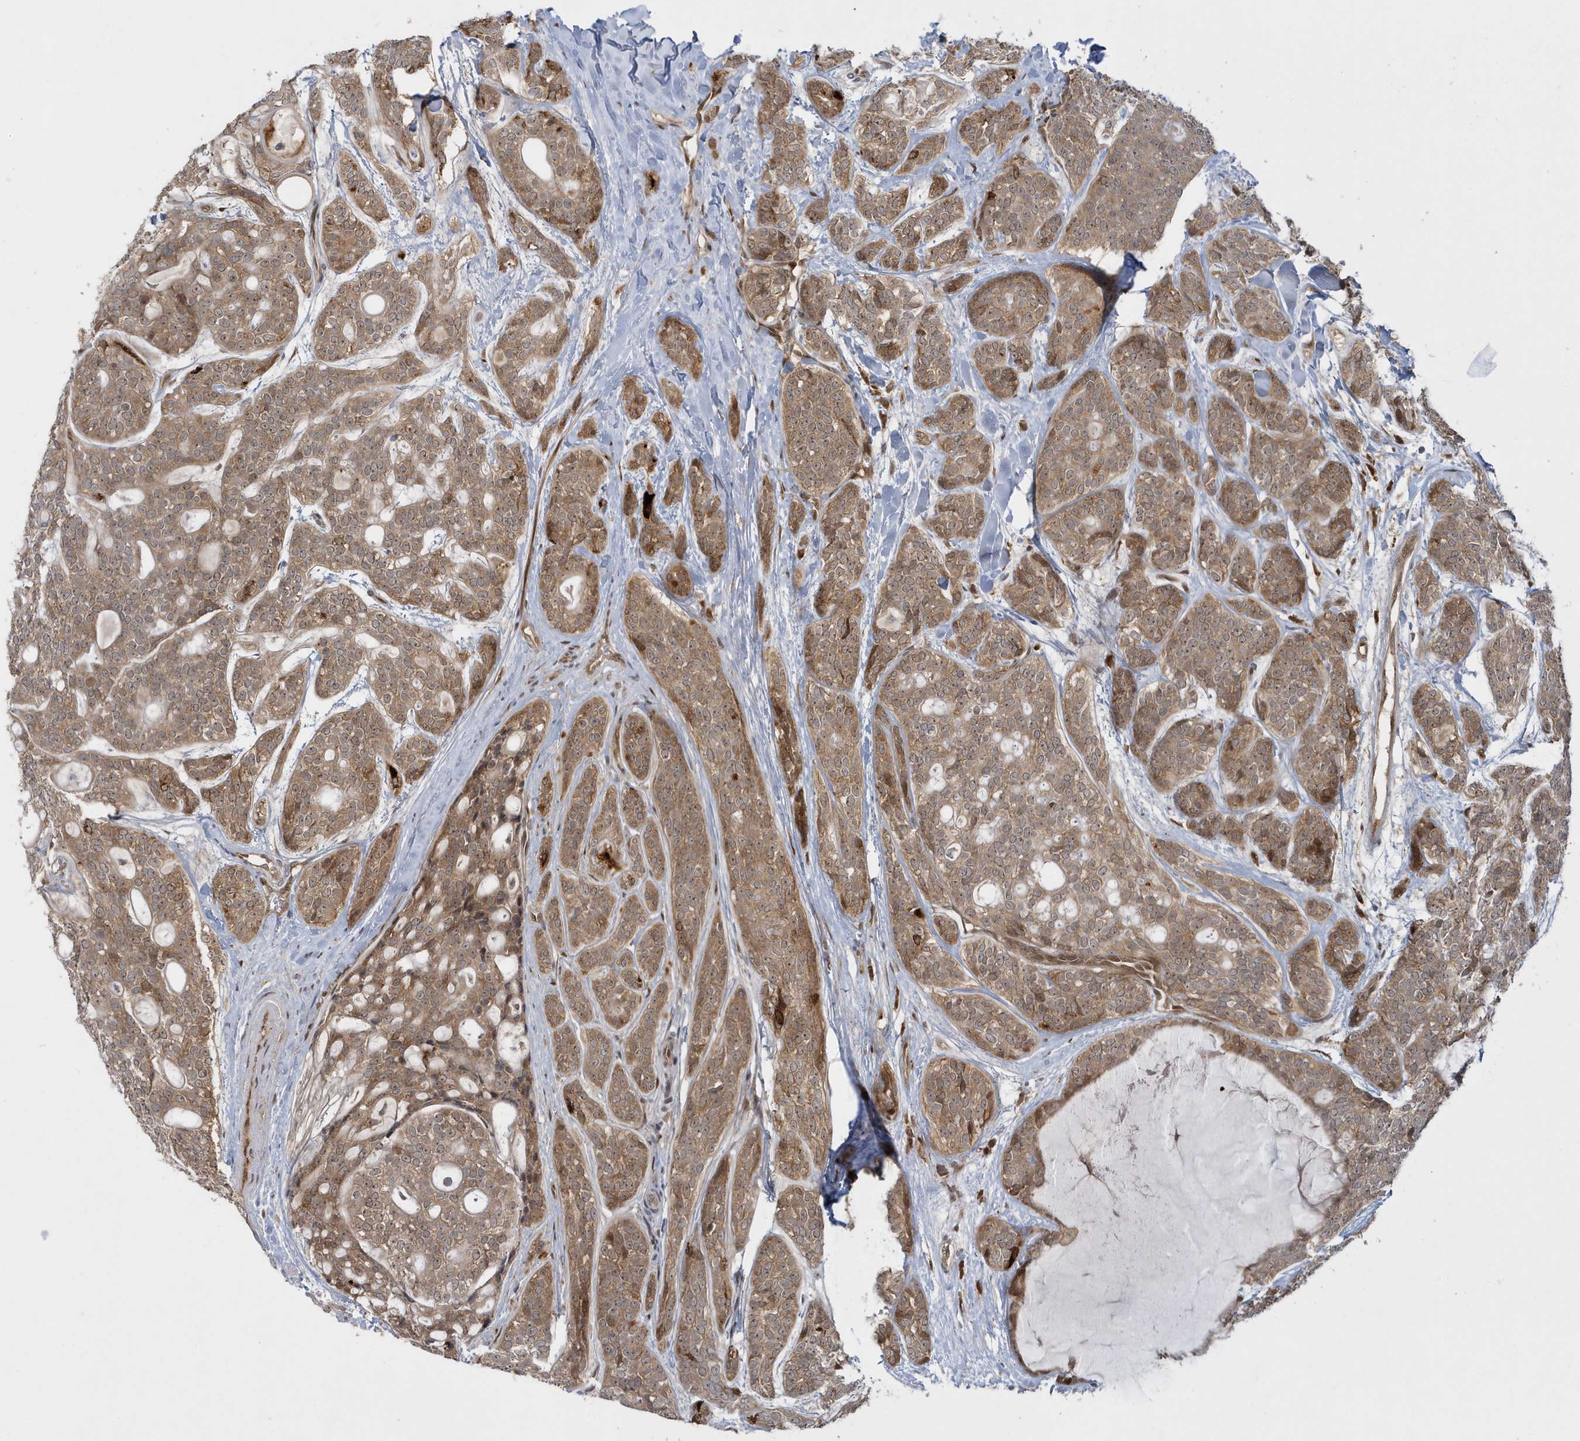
{"staining": {"intensity": "moderate", "quantity": ">75%", "location": "cytoplasmic/membranous"}, "tissue": "head and neck cancer", "cell_type": "Tumor cells", "image_type": "cancer", "snomed": [{"axis": "morphology", "description": "Adenocarcinoma, NOS"}, {"axis": "topography", "description": "Head-Neck"}], "caption": "High-magnification brightfield microscopy of head and neck cancer stained with DAB (3,3'-diaminobenzidine) (brown) and counterstained with hematoxylin (blue). tumor cells exhibit moderate cytoplasmic/membranous expression is identified in approximately>75% of cells.", "gene": "ATG4A", "patient": {"sex": "male", "age": 66}}